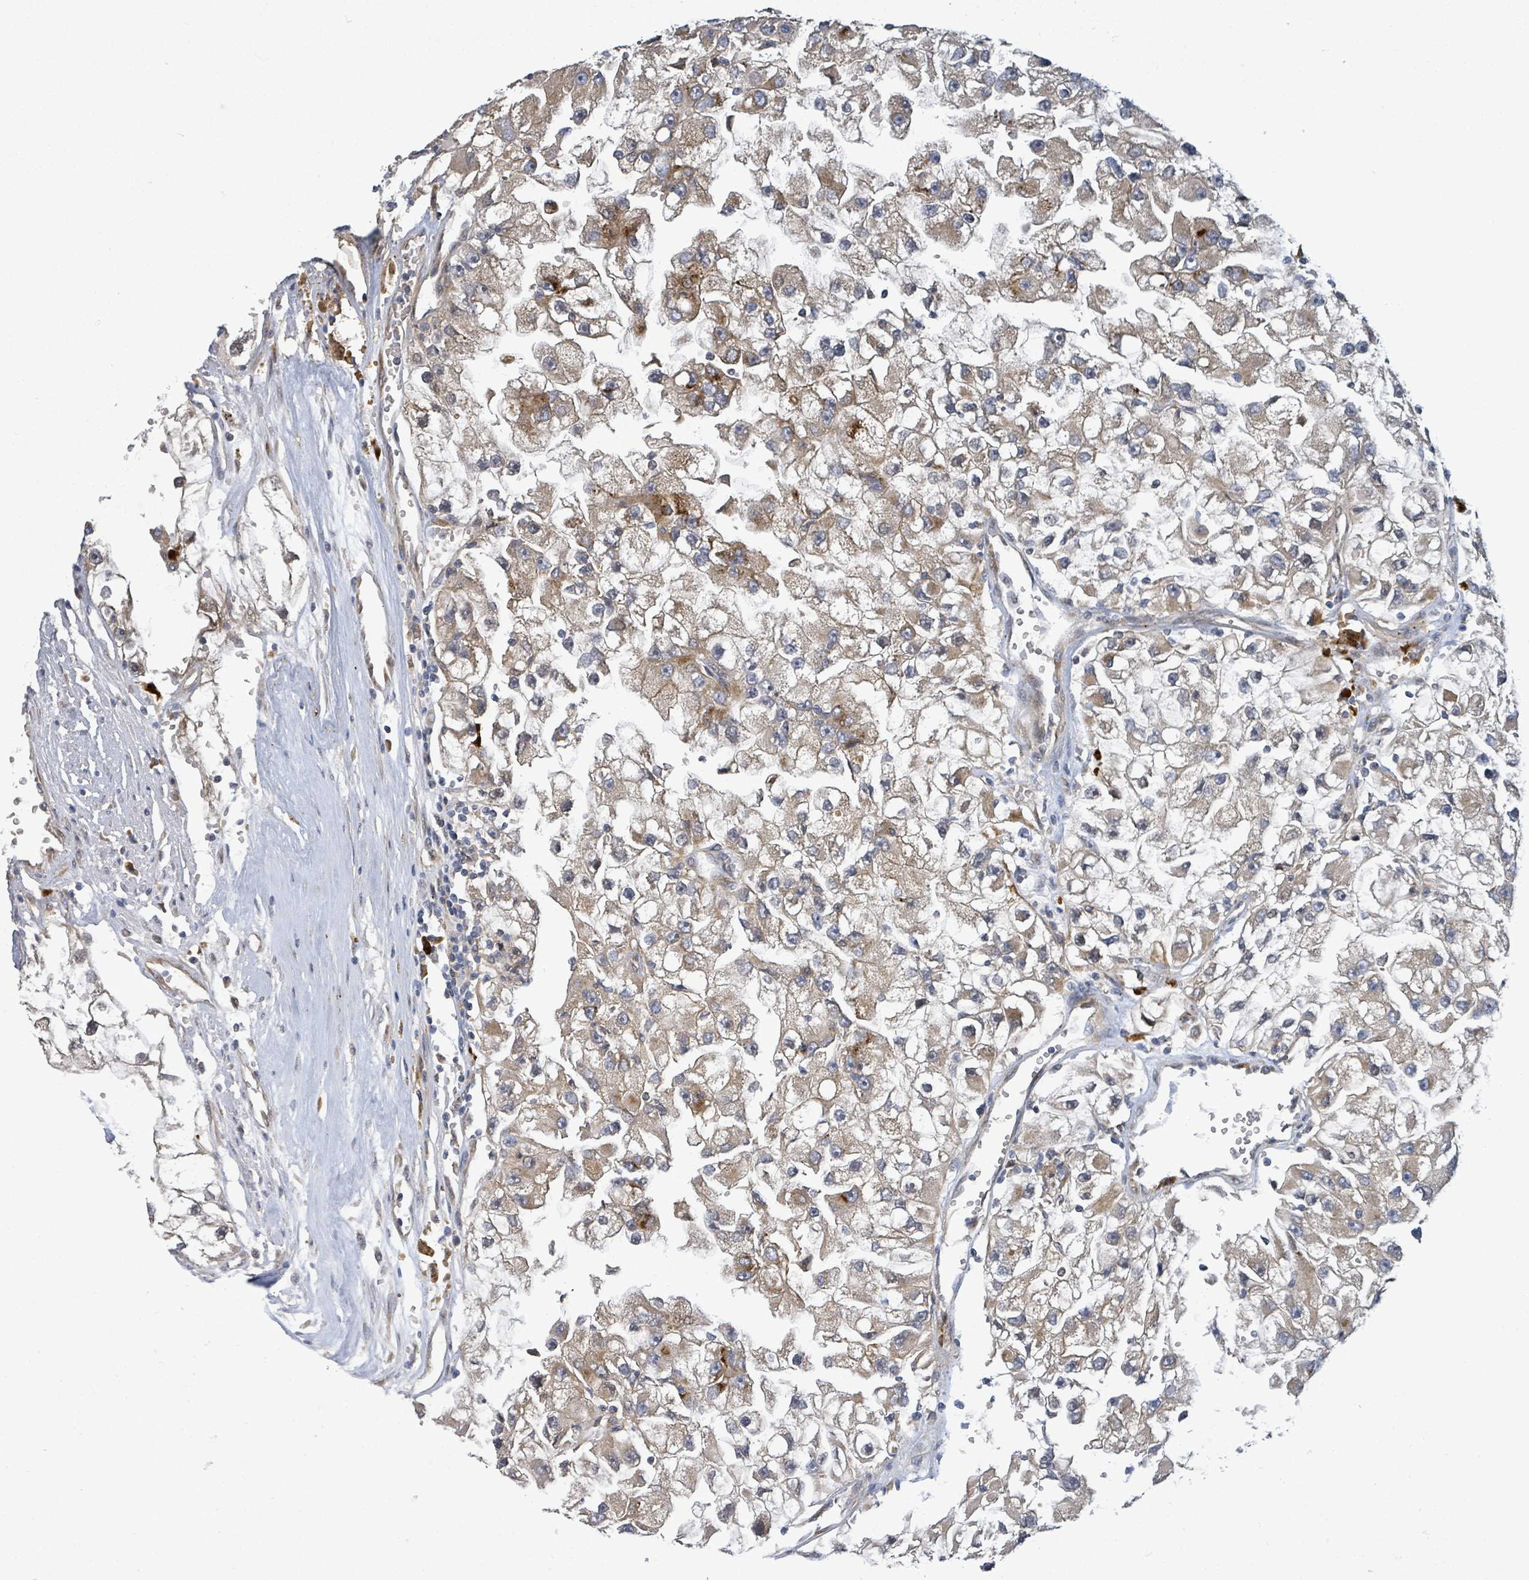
{"staining": {"intensity": "weak", "quantity": ">75%", "location": "cytoplasmic/membranous"}, "tissue": "renal cancer", "cell_type": "Tumor cells", "image_type": "cancer", "snomed": [{"axis": "morphology", "description": "Adenocarcinoma, NOS"}, {"axis": "topography", "description": "Kidney"}], "caption": "DAB (3,3'-diaminobenzidine) immunohistochemical staining of human renal cancer (adenocarcinoma) demonstrates weak cytoplasmic/membranous protein expression in about >75% of tumor cells.", "gene": "STARD4", "patient": {"sex": "male", "age": 63}}